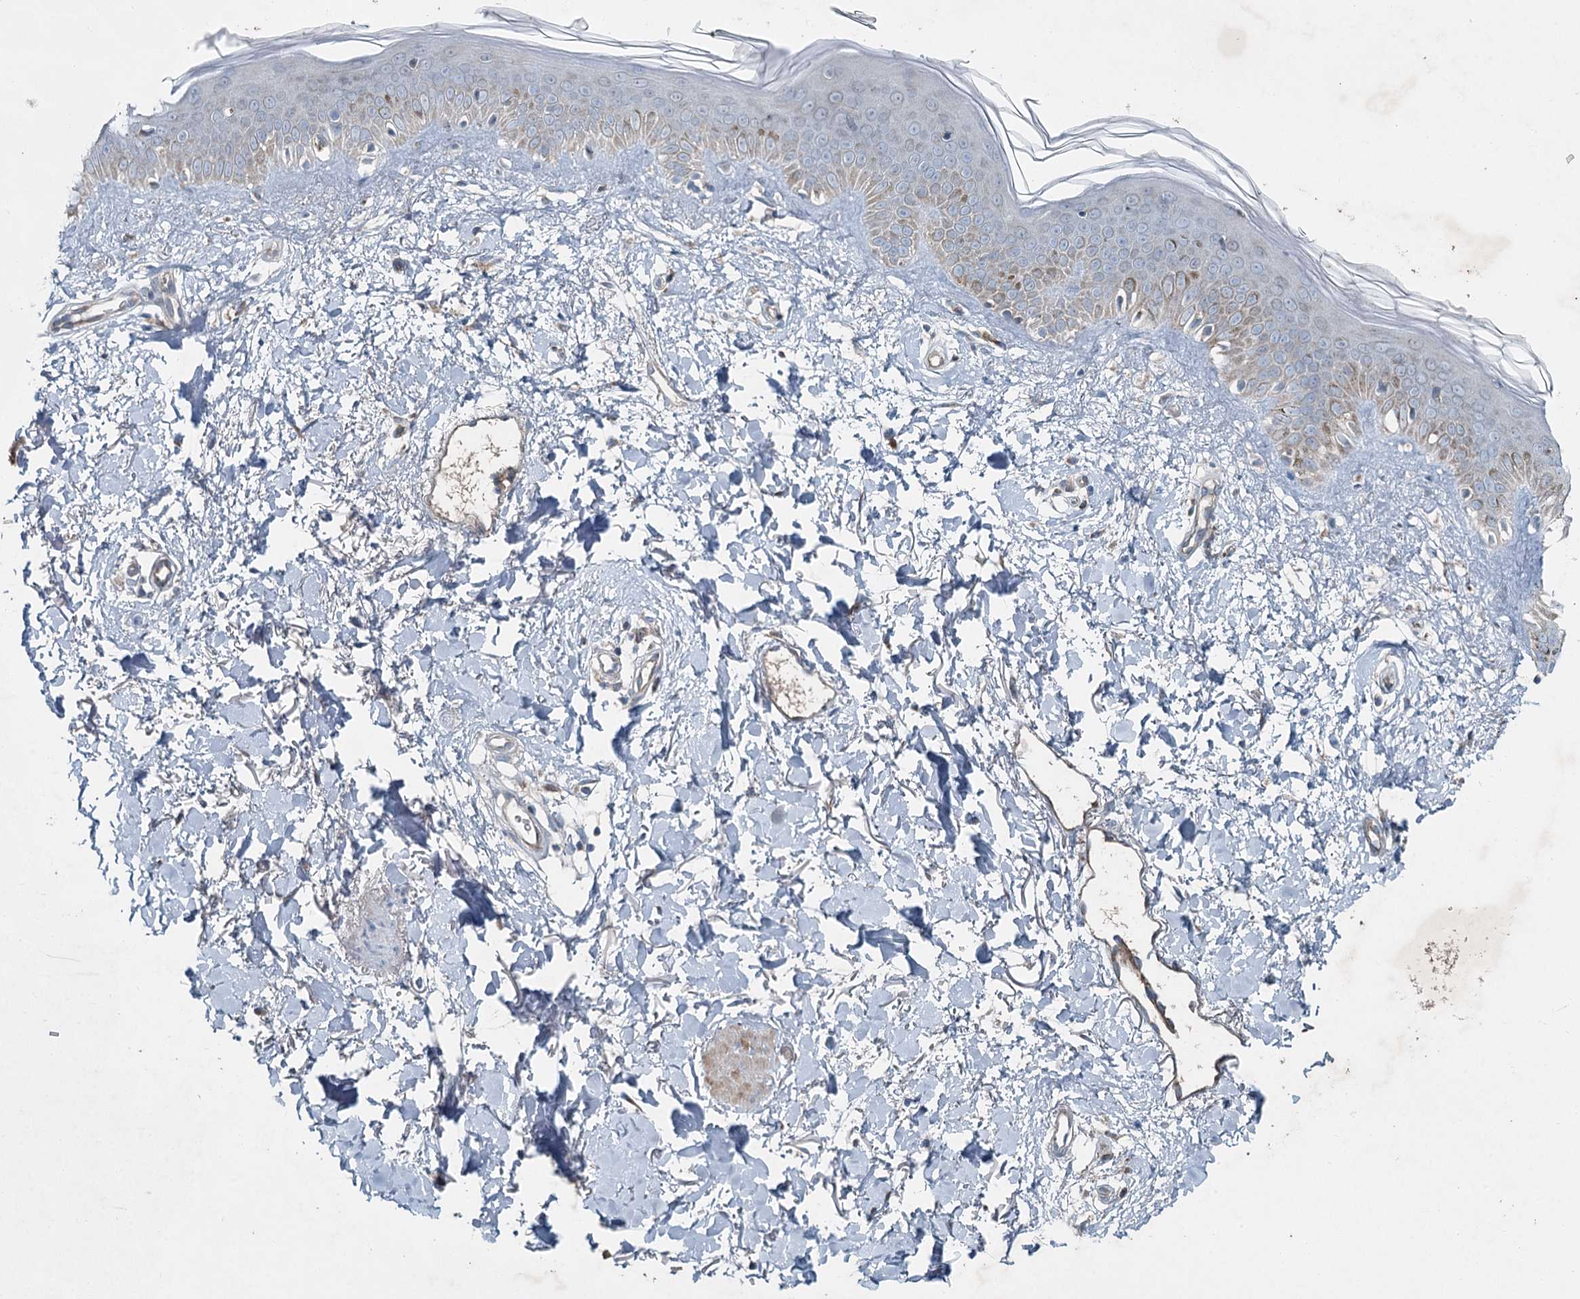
{"staining": {"intensity": "negative", "quantity": "none", "location": "none"}, "tissue": "skin", "cell_type": "Fibroblasts", "image_type": "normal", "snomed": [{"axis": "morphology", "description": "Normal tissue, NOS"}, {"axis": "topography", "description": "Skin"}], "caption": "Skin stained for a protein using immunohistochemistry (IHC) demonstrates no expression fibroblasts.", "gene": "CHCHD5", "patient": {"sex": "female", "age": 58}}